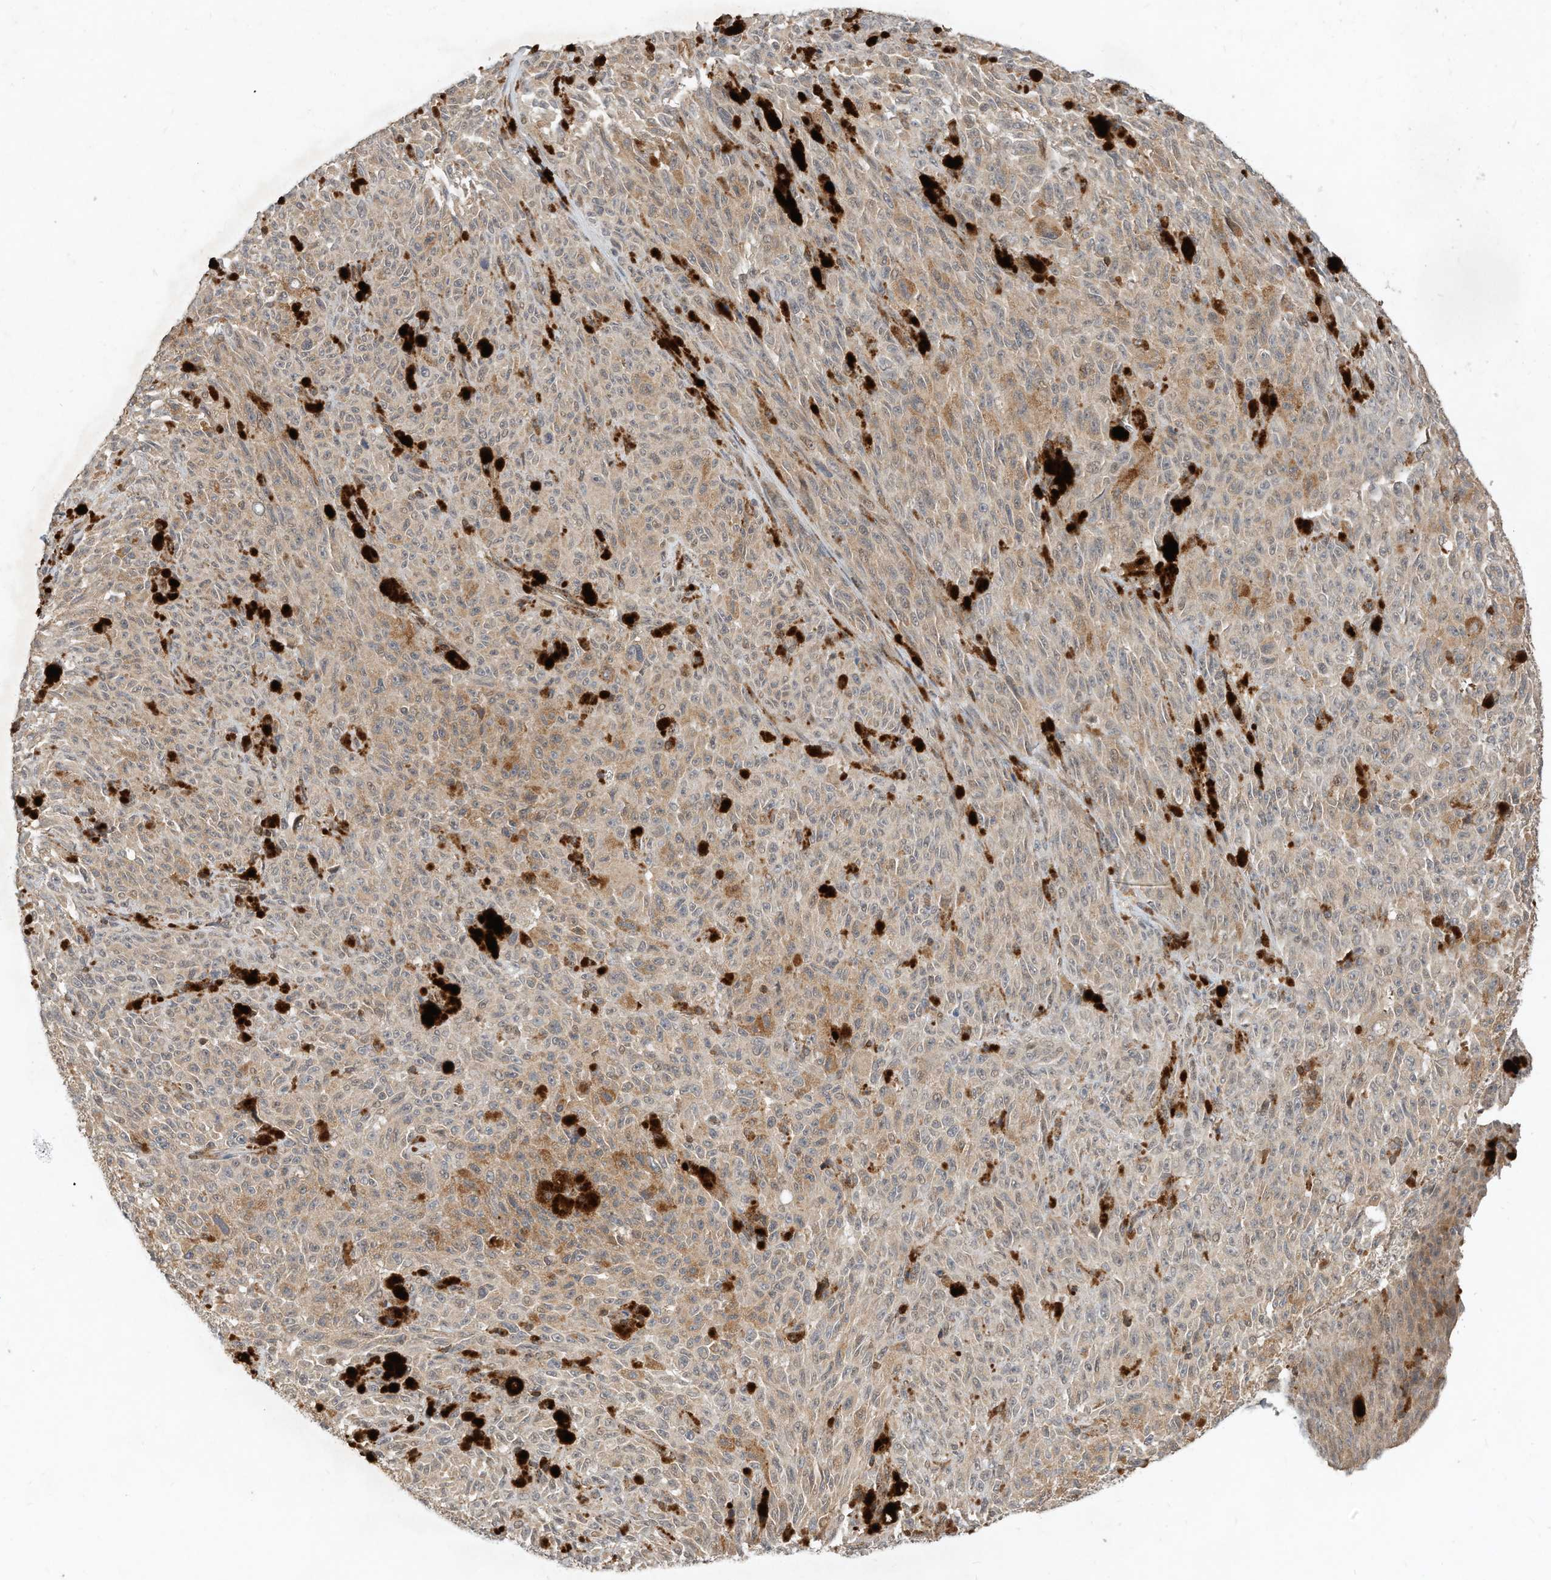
{"staining": {"intensity": "weak", "quantity": ">75%", "location": "cytoplasmic/membranous"}, "tissue": "melanoma", "cell_type": "Tumor cells", "image_type": "cancer", "snomed": [{"axis": "morphology", "description": "Malignant melanoma, NOS"}, {"axis": "topography", "description": "Skin"}], "caption": "Human melanoma stained with a protein marker exhibits weak staining in tumor cells.", "gene": "CPAMD8", "patient": {"sex": "female", "age": 82}}